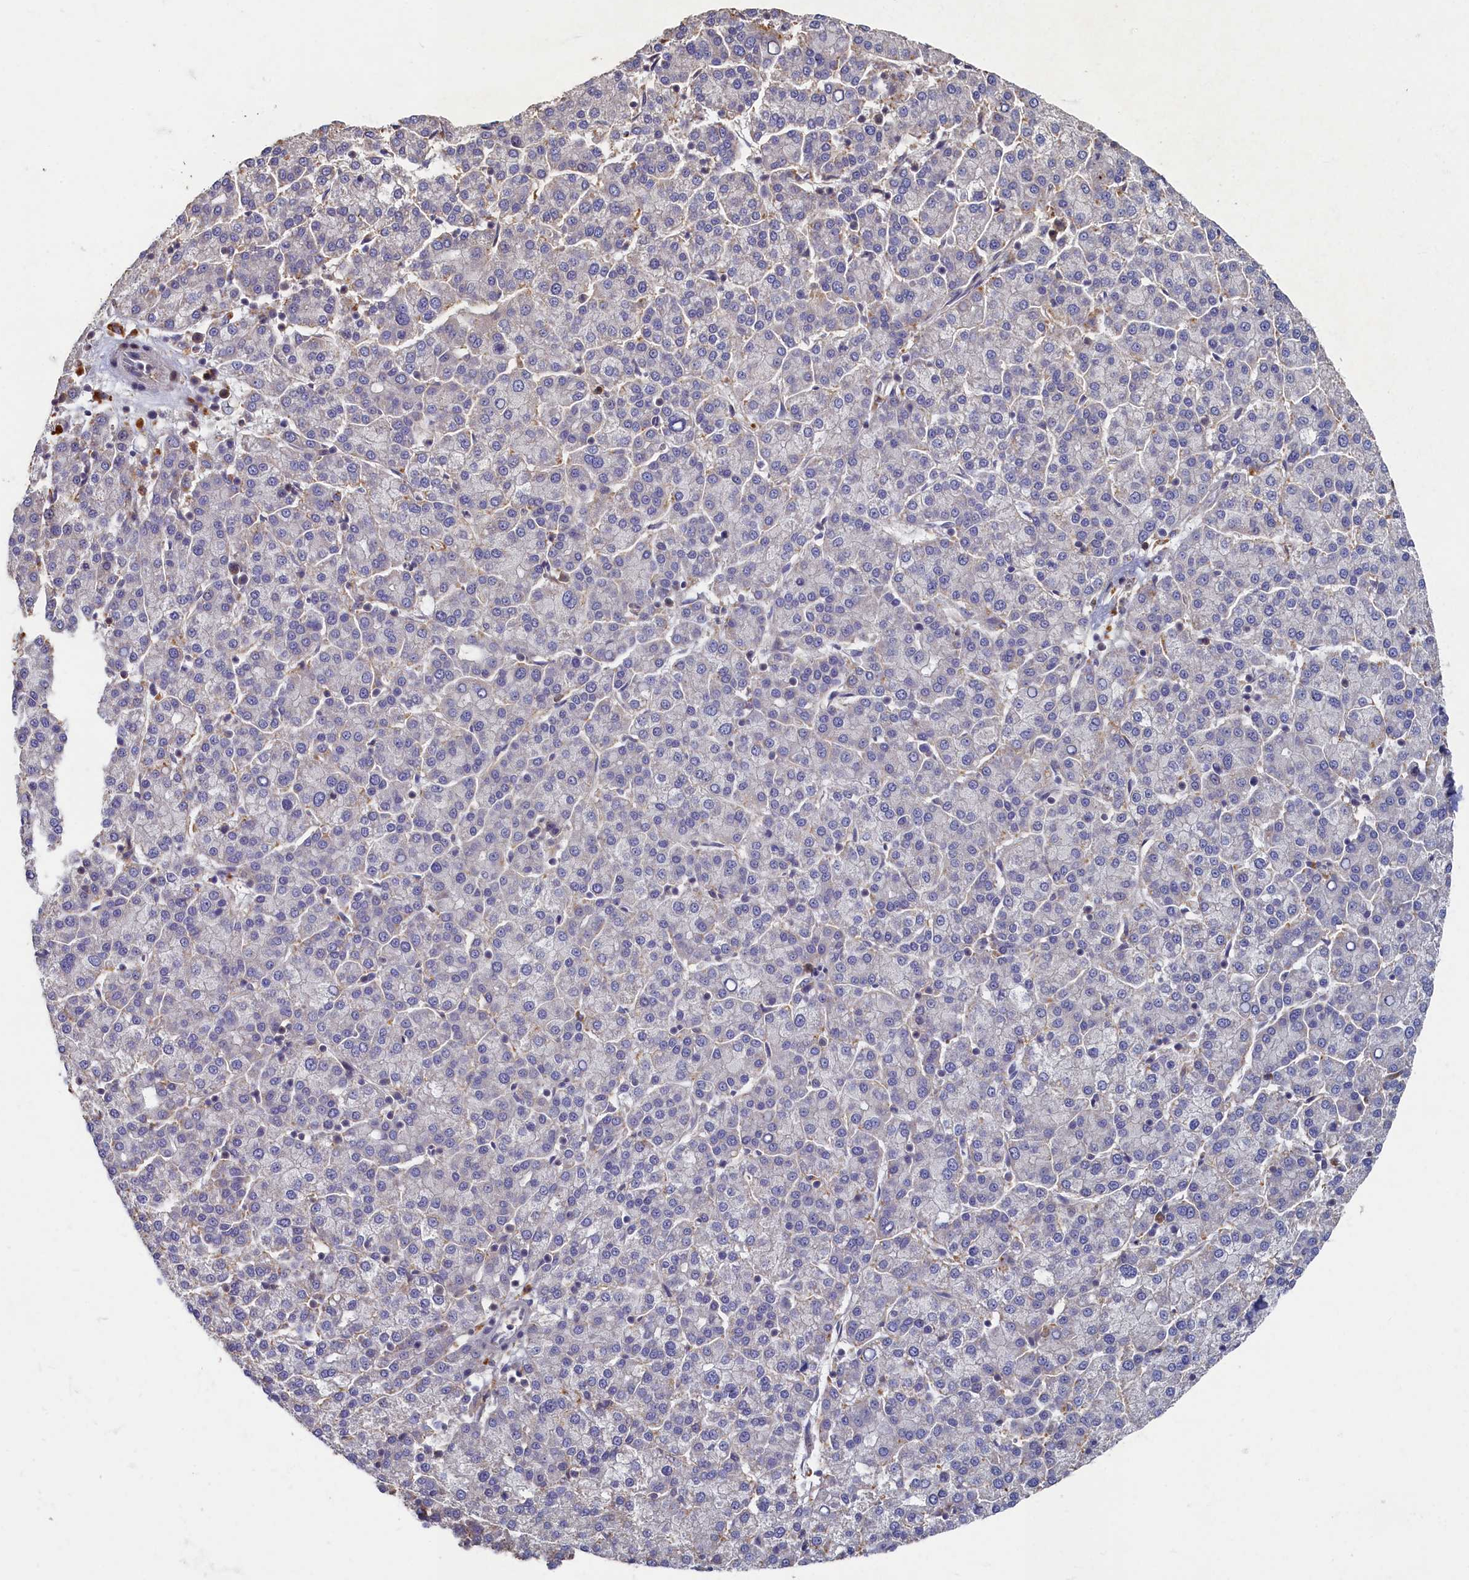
{"staining": {"intensity": "negative", "quantity": "none", "location": "none"}, "tissue": "liver cancer", "cell_type": "Tumor cells", "image_type": "cancer", "snomed": [{"axis": "morphology", "description": "Carcinoma, Hepatocellular, NOS"}, {"axis": "topography", "description": "Liver"}], "caption": "DAB immunohistochemical staining of human liver cancer shows no significant positivity in tumor cells.", "gene": "HUNK", "patient": {"sex": "female", "age": 58}}